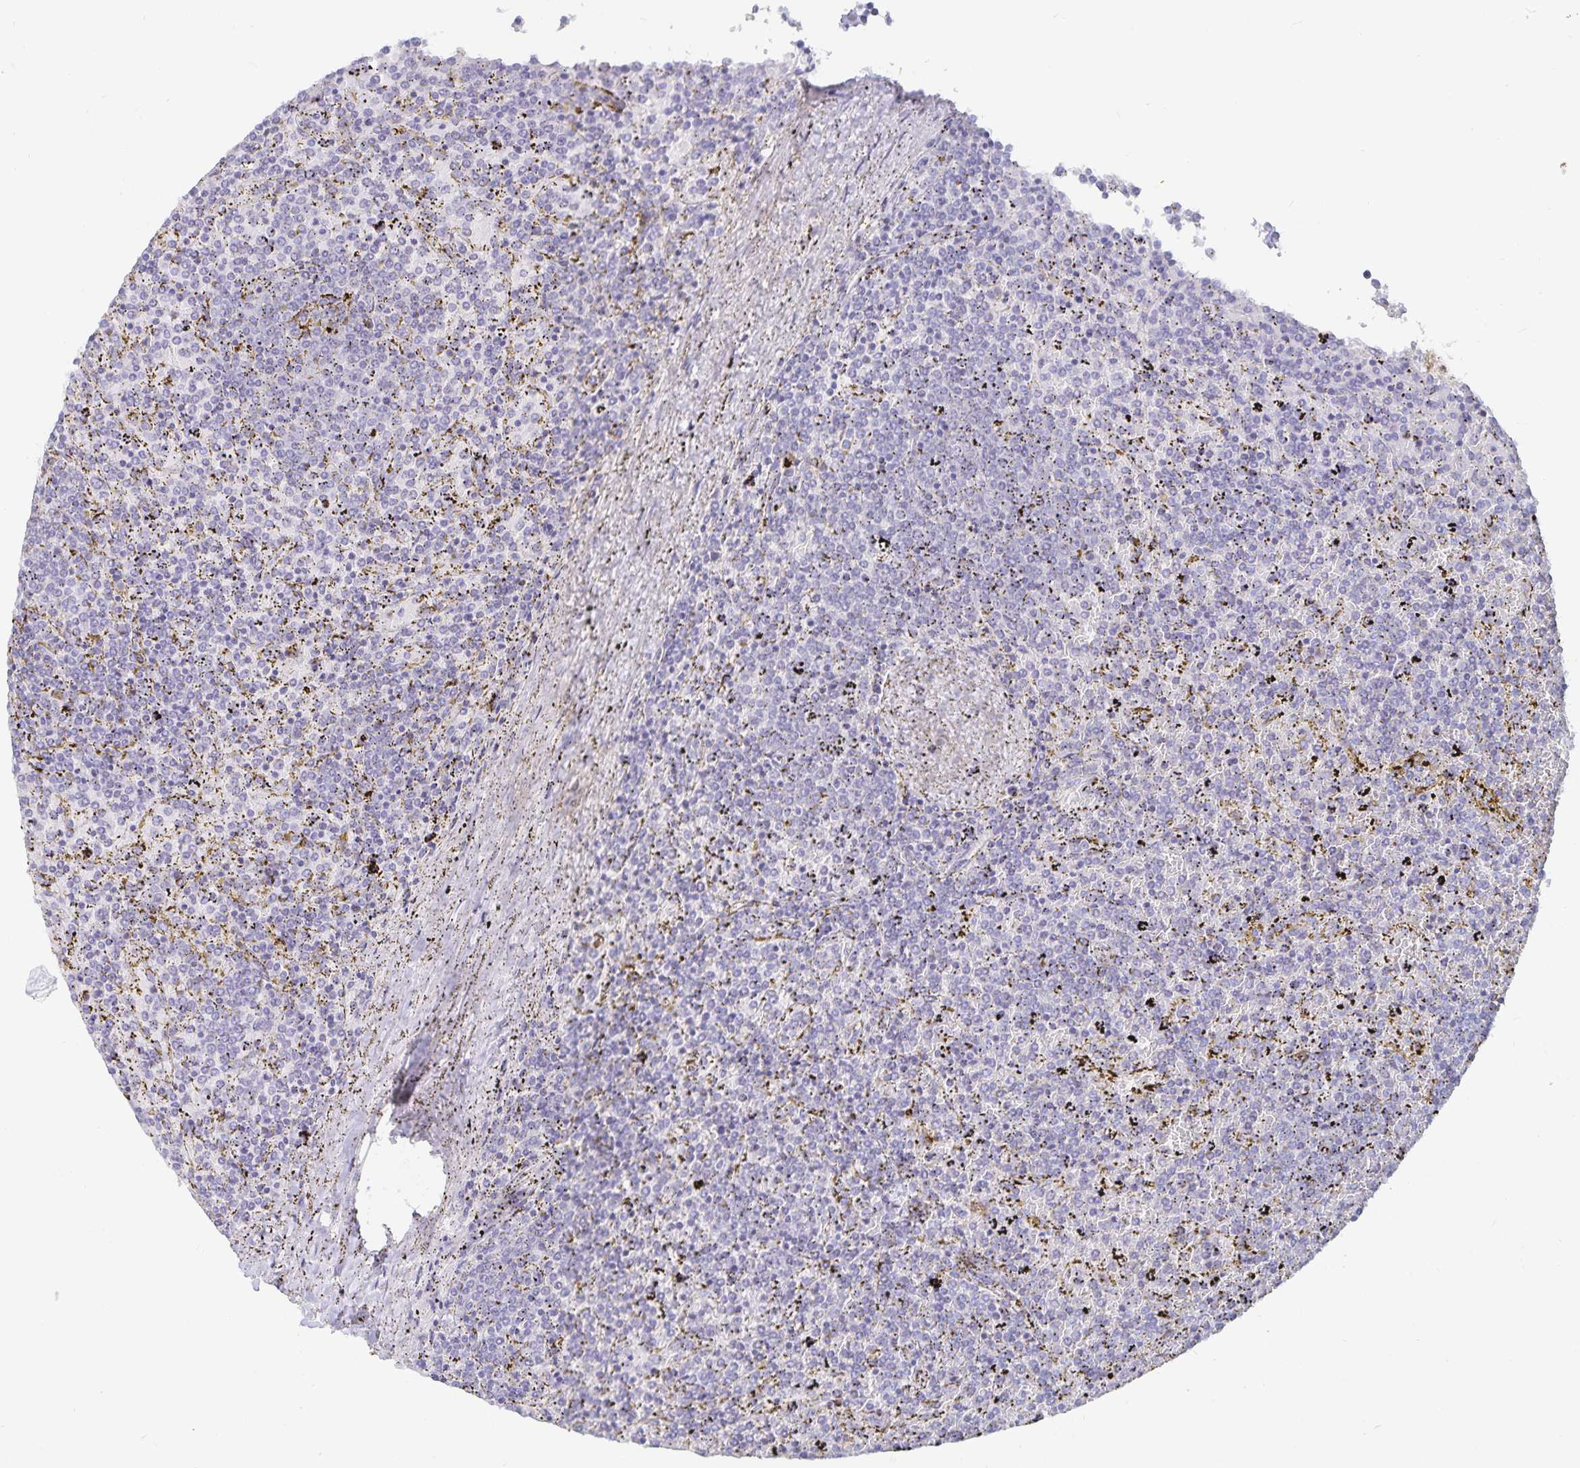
{"staining": {"intensity": "negative", "quantity": "none", "location": "none"}, "tissue": "lymphoma", "cell_type": "Tumor cells", "image_type": "cancer", "snomed": [{"axis": "morphology", "description": "Malignant lymphoma, non-Hodgkin's type, Low grade"}, {"axis": "topography", "description": "Spleen"}], "caption": "This is an IHC photomicrograph of human lymphoma. There is no positivity in tumor cells.", "gene": "SFTPA1", "patient": {"sex": "female", "age": 77}}